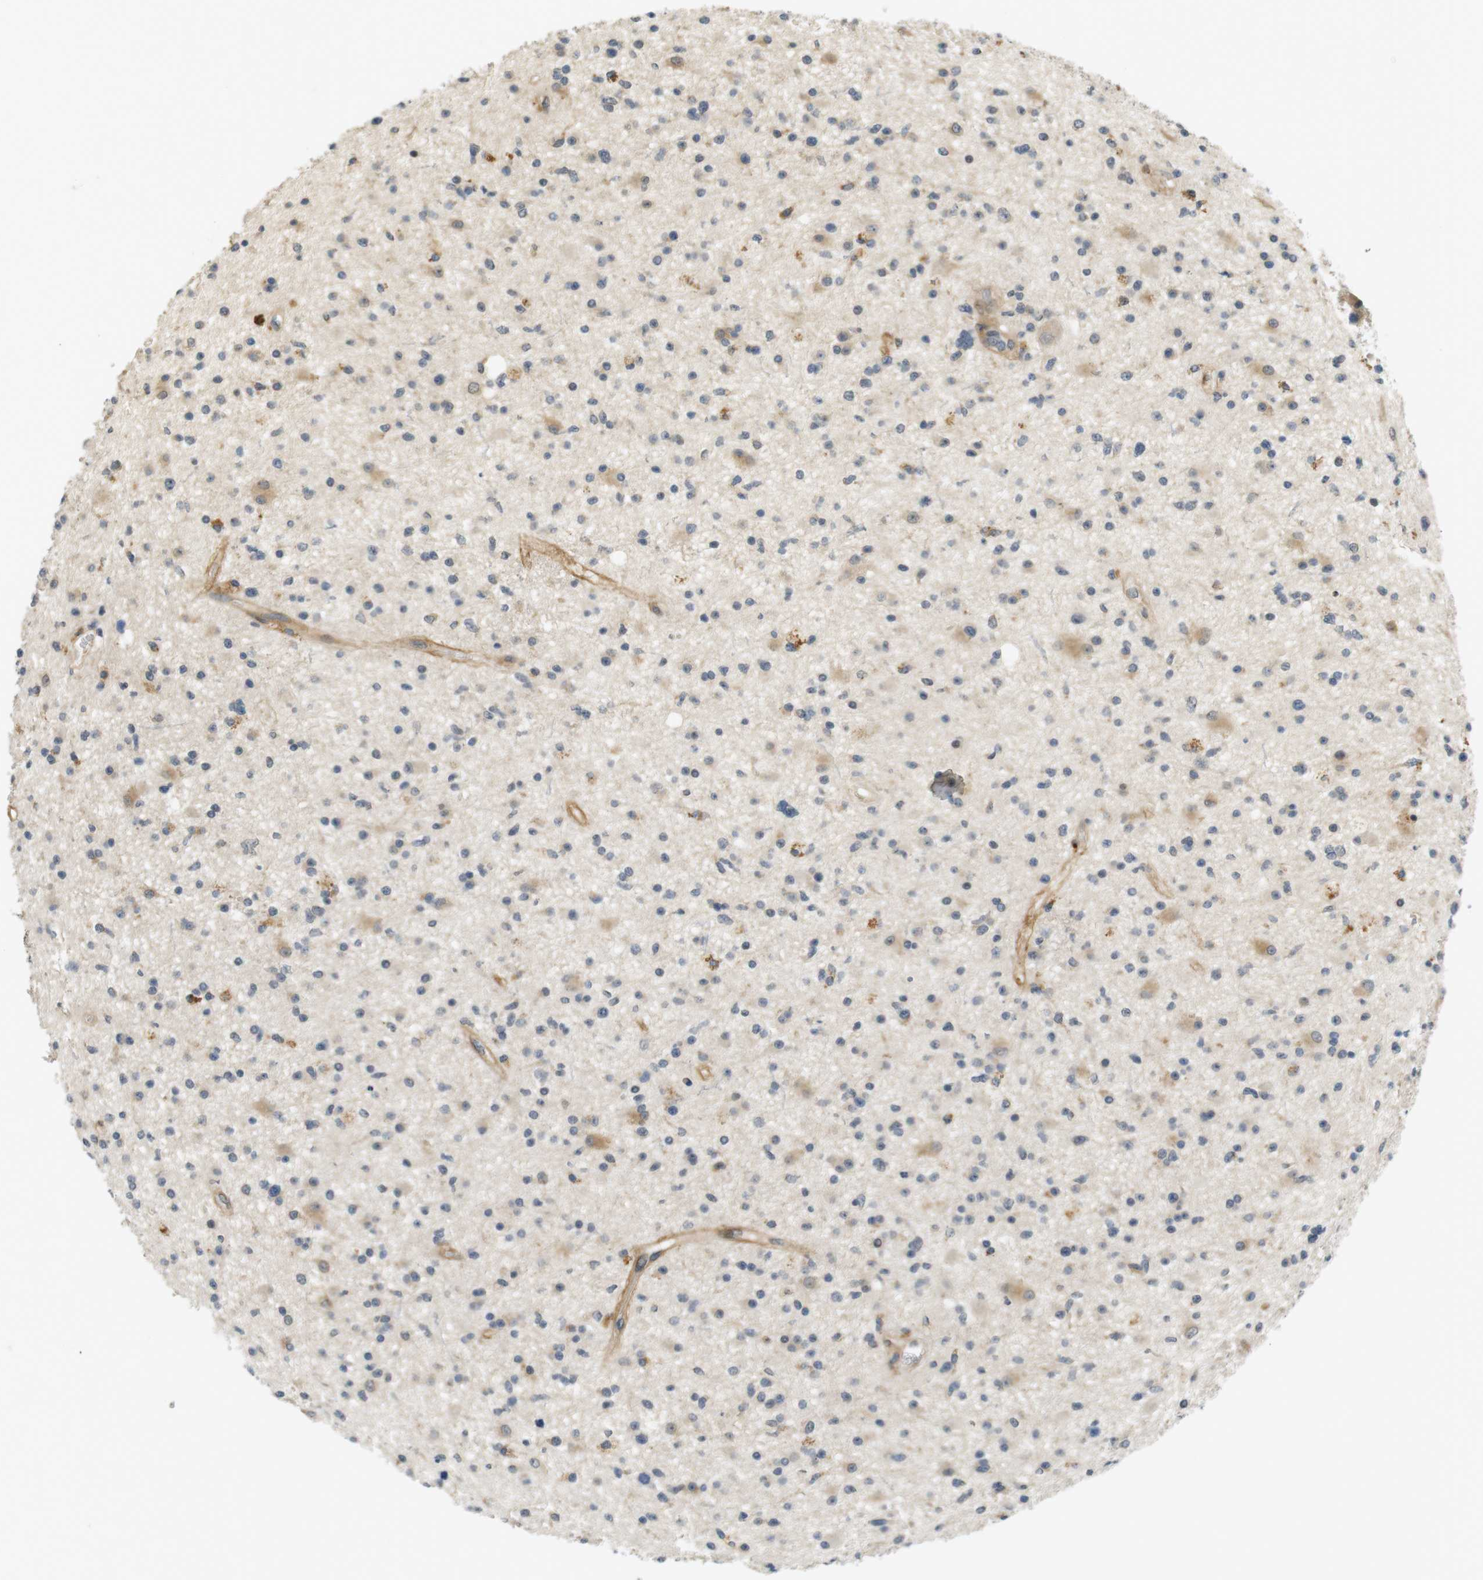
{"staining": {"intensity": "moderate", "quantity": "25%-75%", "location": "cytoplasmic/membranous"}, "tissue": "glioma", "cell_type": "Tumor cells", "image_type": "cancer", "snomed": [{"axis": "morphology", "description": "Glioma, malignant, High grade"}, {"axis": "topography", "description": "Brain"}], "caption": "The image demonstrates staining of glioma, revealing moderate cytoplasmic/membranous protein staining (brown color) within tumor cells. (DAB IHC, brown staining for protein, blue staining for nuclei).", "gene": "TSPAN9", "patient": {"sex": "male", "age": 33}}